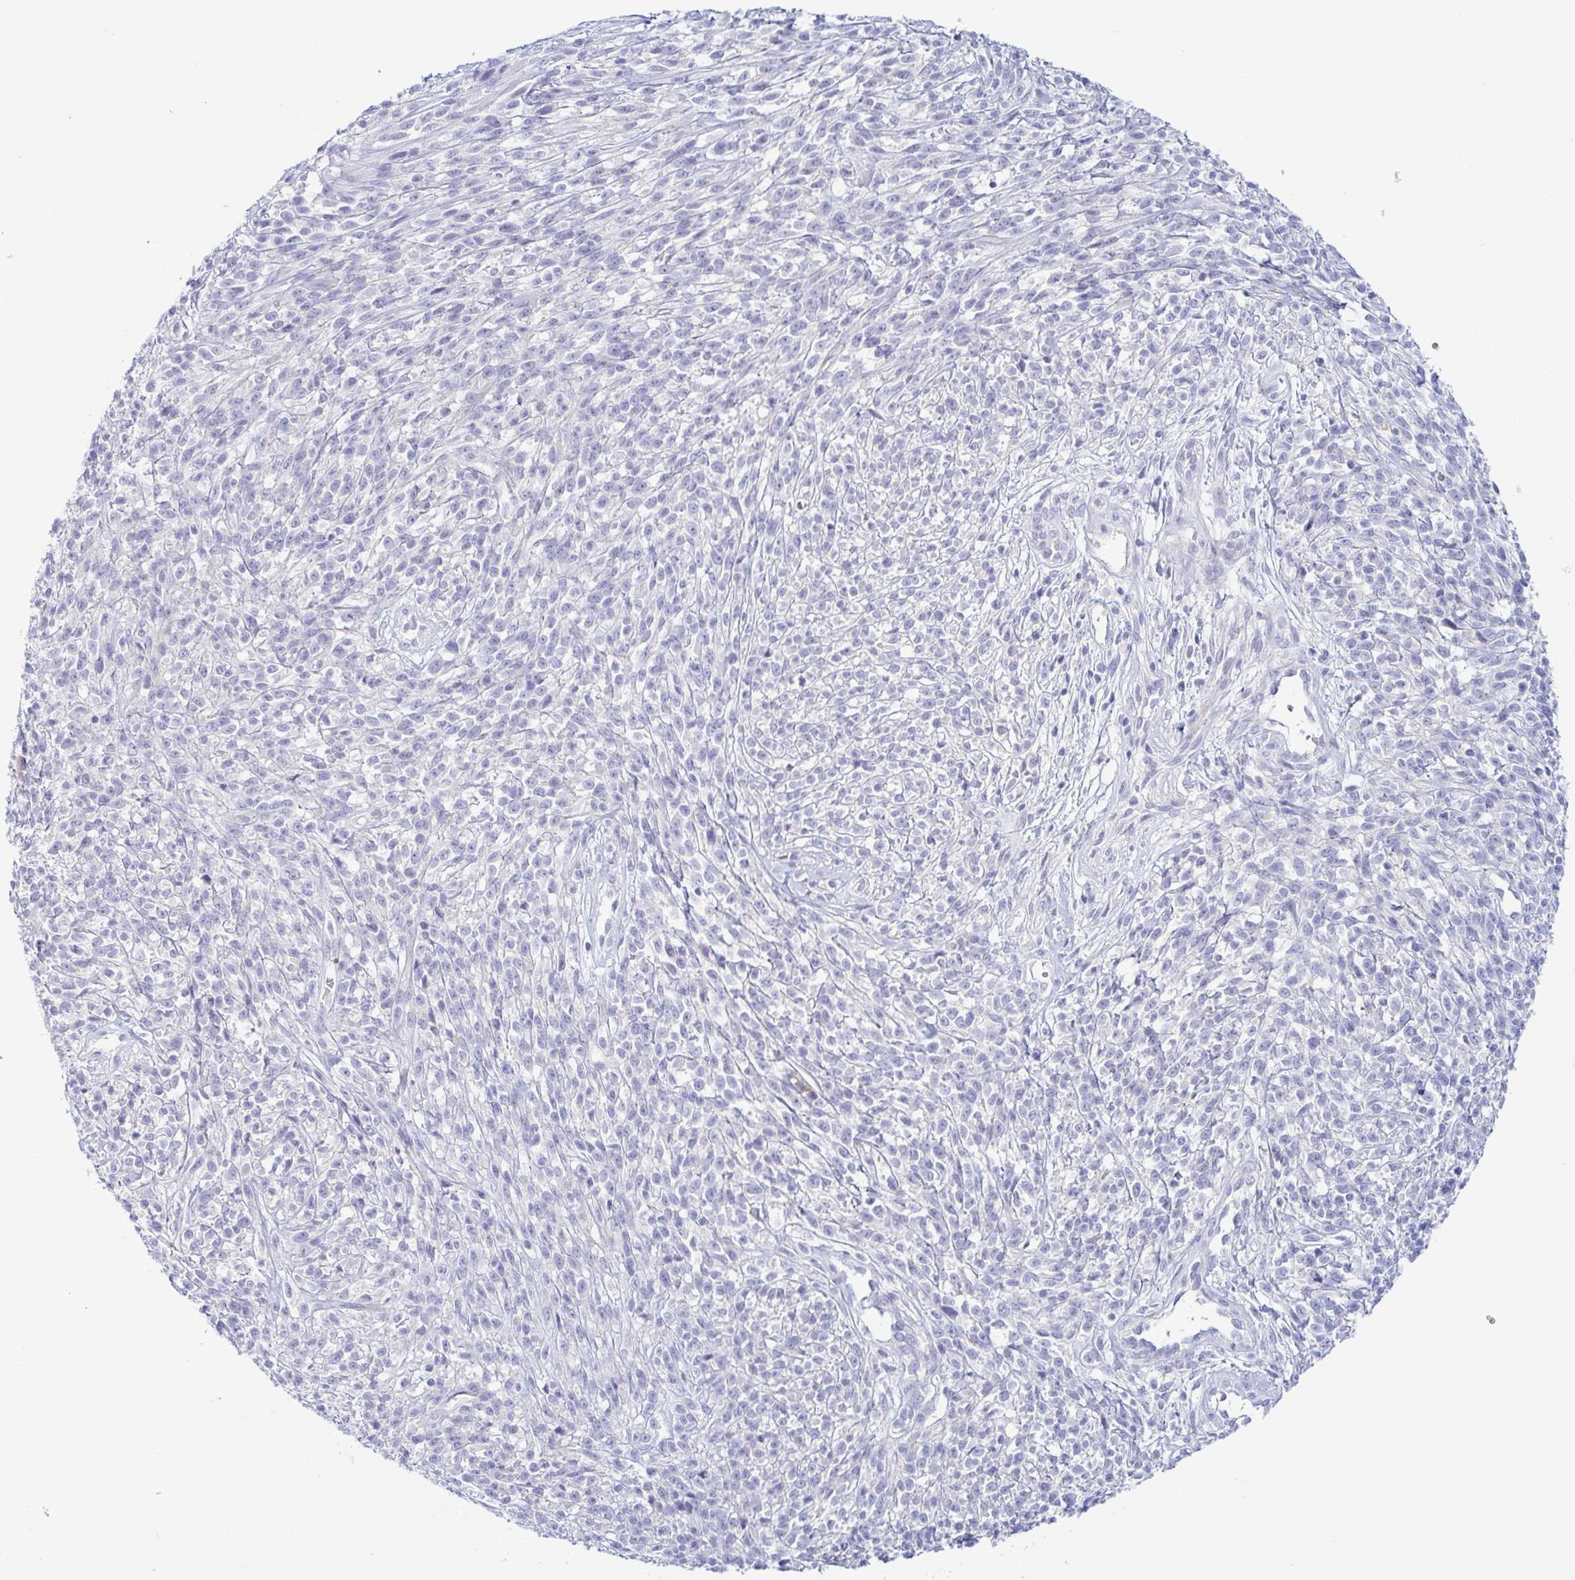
{"staining": {"intensity": "negative", "quantity": "none", "location": "none"}, "tissue": "melanoma", "cell_type": "Tumor cells", "image_type": "cancer", "snomed": [{"axis": "morphology", "description": "Malignant melanoma, NOS"}, {"axis": "topography", "description": "Skin"}, {"axis": "topography", "description": "Skin of trunk"}], "caption": "Immunohistochemistry of melanoma exhibits no positivity in tumor cells.", "gene": "TNNI2", "patient": {"sex": "male", "age": 74}}